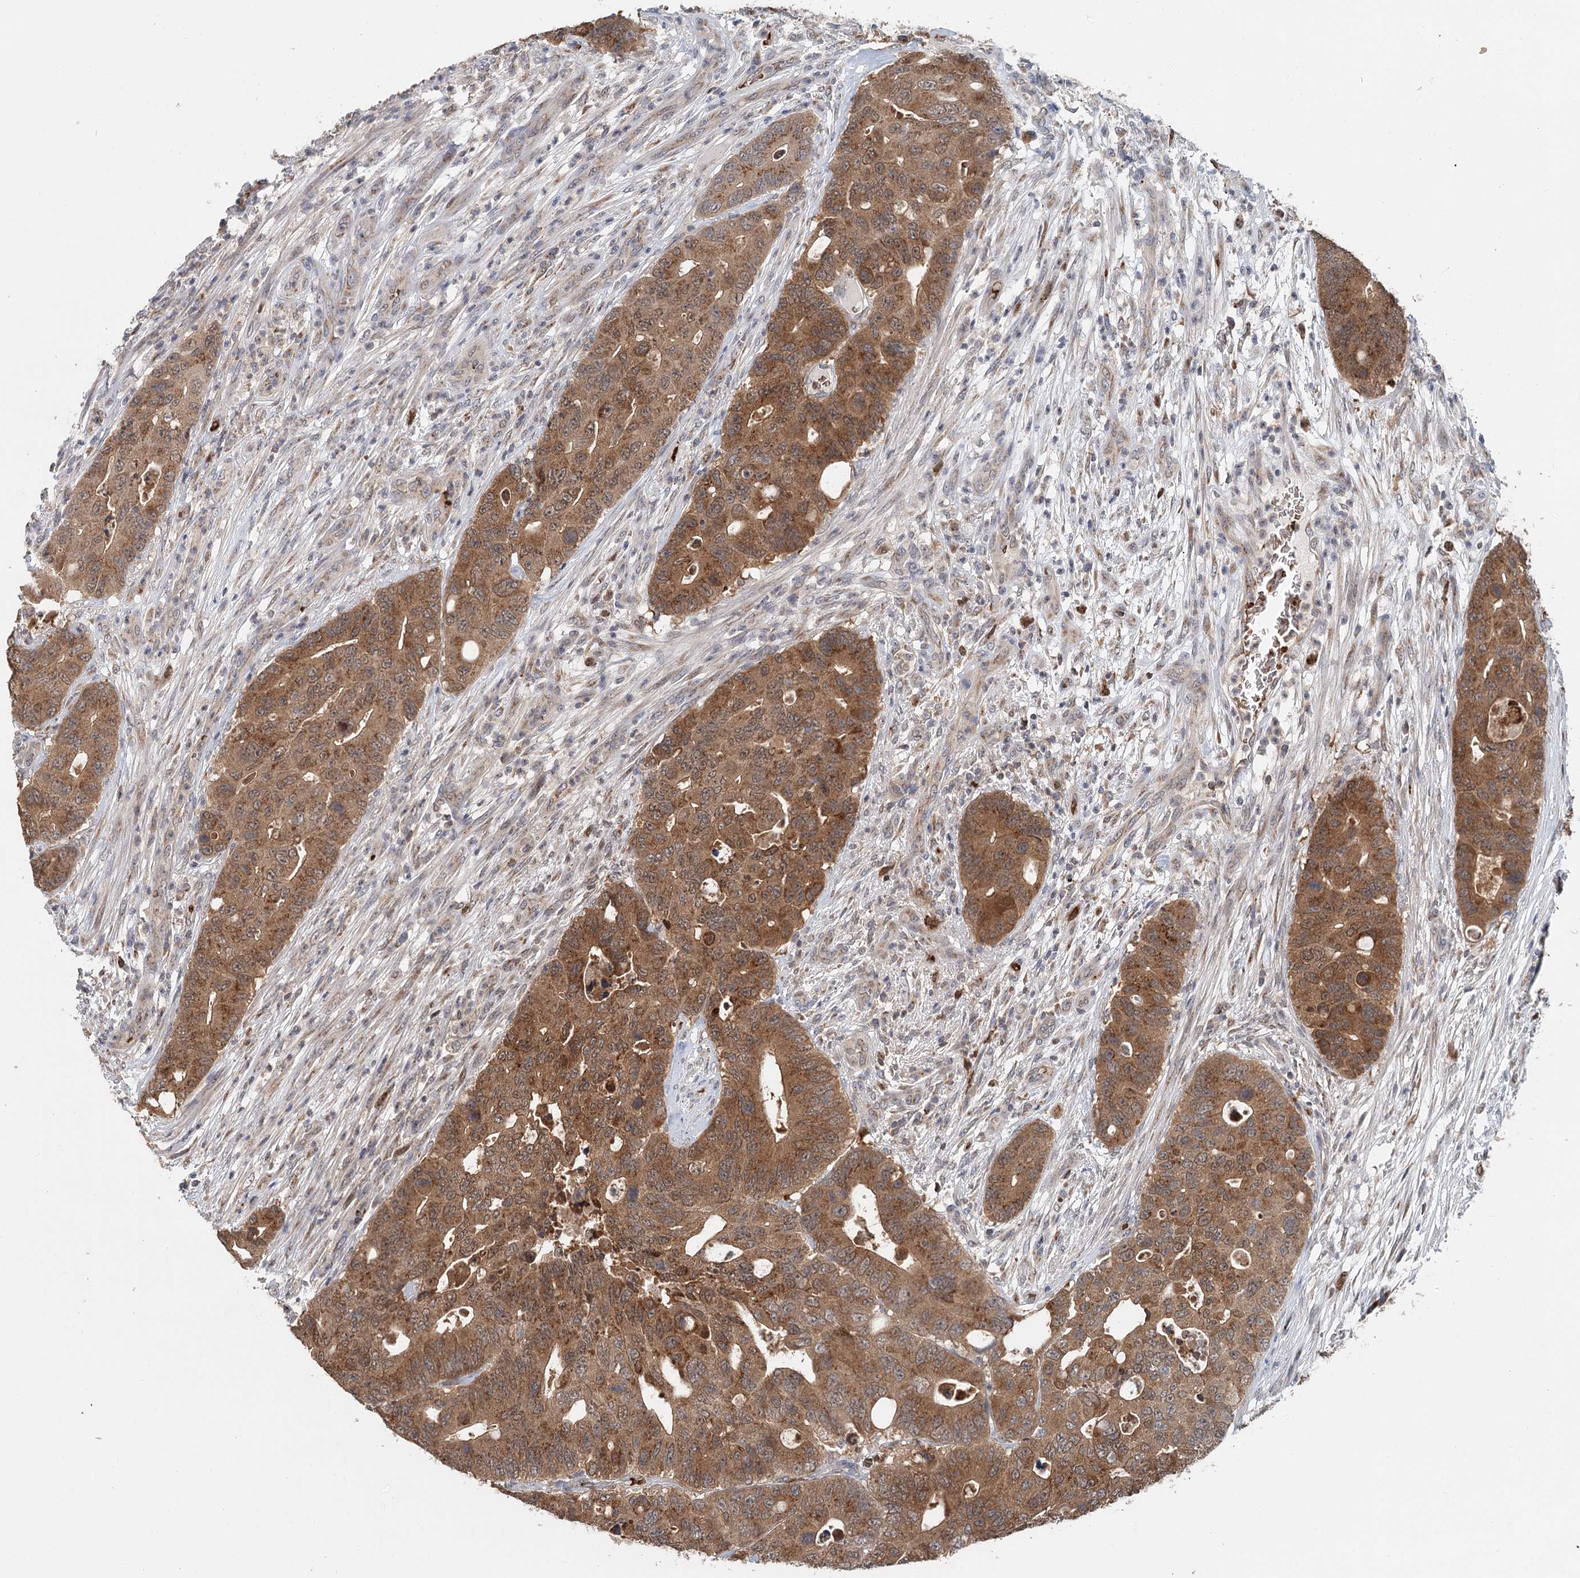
{"staining": {"intensity": "strong", "quantity": ">75%", "location": "cytoplasmic/membranous"}, "tissue": "colorectal cancer", "cell_type": "Tumor cells", "image_type": "cancer", "snomed": [{"axis": "morphology", "description": "Adenocarcinoma, NOS"}, {"axis": "topography", "description": "Colon"}], "caption": "Protein expression by immunohistochemistry (IHC) reveals strong cytoplasmic/membranous positivity in about >75% of tumor cells in adenocarcinoma (colorectal).", "gene": "ADK", "patient": {"sex": "male", "age": 71}}